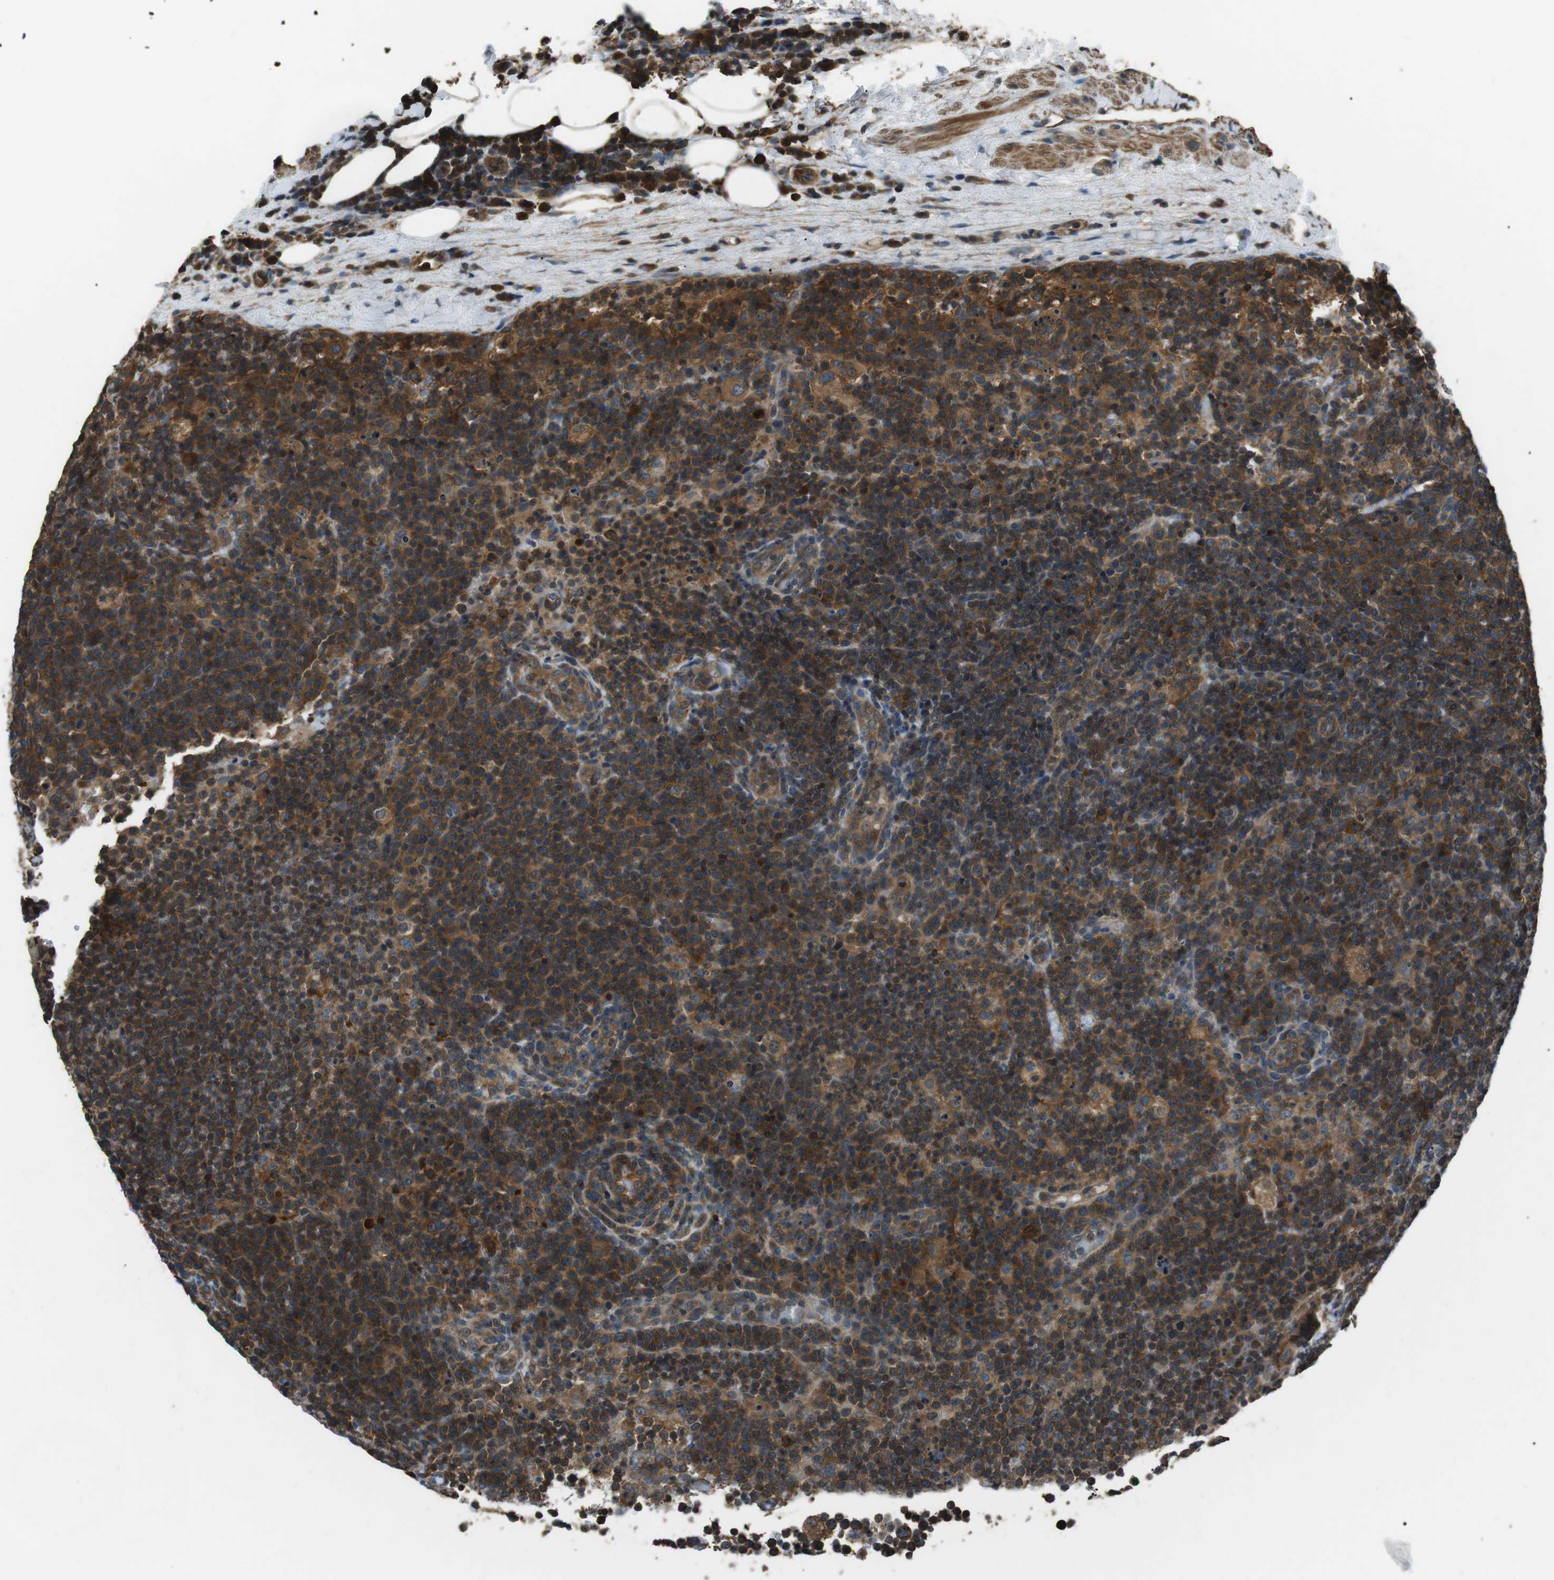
{"staining": {"intensity": "moderate", "quantity": ">75%", "location": "cytoplasmic/membranous"}, "tissue": "lymphoma", "cell_type": "Tumor cells", "image_type": "cancer", "snomed": [{"axis": "morphology", "description": "Malignant lymphoma, non-Hodgkin's type, High grade"}, {"axis": "topography", "description": "Lymph node"}], "caption": "Lymphoma tissue shows moderate cytoplasmic/membranous expression in about >75% of tumor cells, visualized by immunohistochemistry.", "gene": "GPR161", "patient": {"sex": "male", "age": 61}}